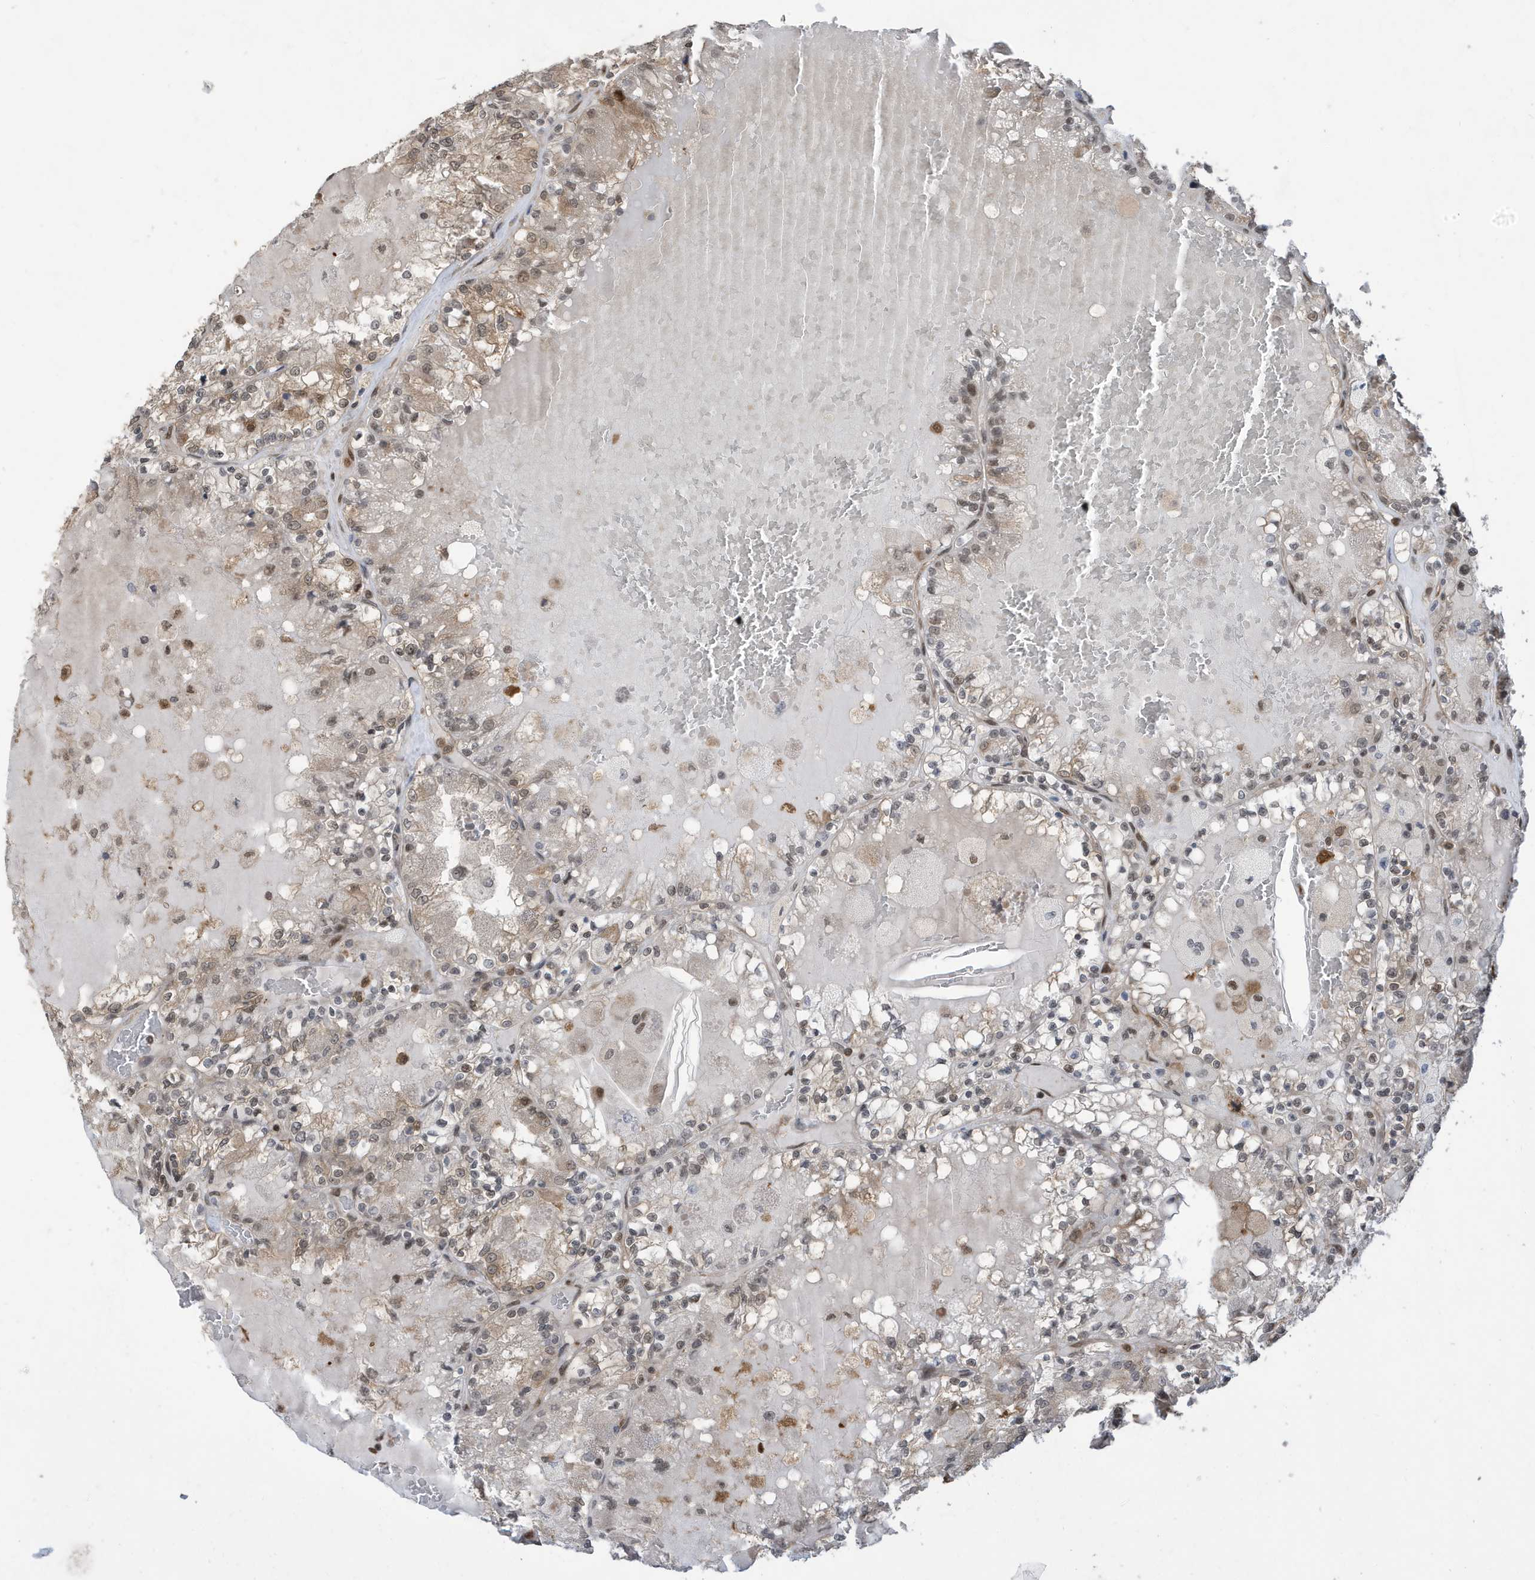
{"staining": {"intensity": "moderate", "quantity": "<25%", "location": "cytoplasmic/membranous,nuclear"}, "tissue": "renal cancer", "cell_type": "Tumor cells", "image_type": "cancer", "snomed": [{"axis": "morphology", "description": "Adenocarcinoma, NOS"}, {"axis": "topography", "description": "Kidney"}], "caption": "Immunohistochemical staining of renal cancer (adenocarcinoma) displays moderate cytoplasmic/membranous and nuclear protein positivity in approximately <25% of tumor cells. (DAB (3,3'-diaminobenzidine) IHC, brown staining for protein, blue staining for nuclei).", "gene": "UBQLN1", "patient": {"sex": "female", "age": 56}}